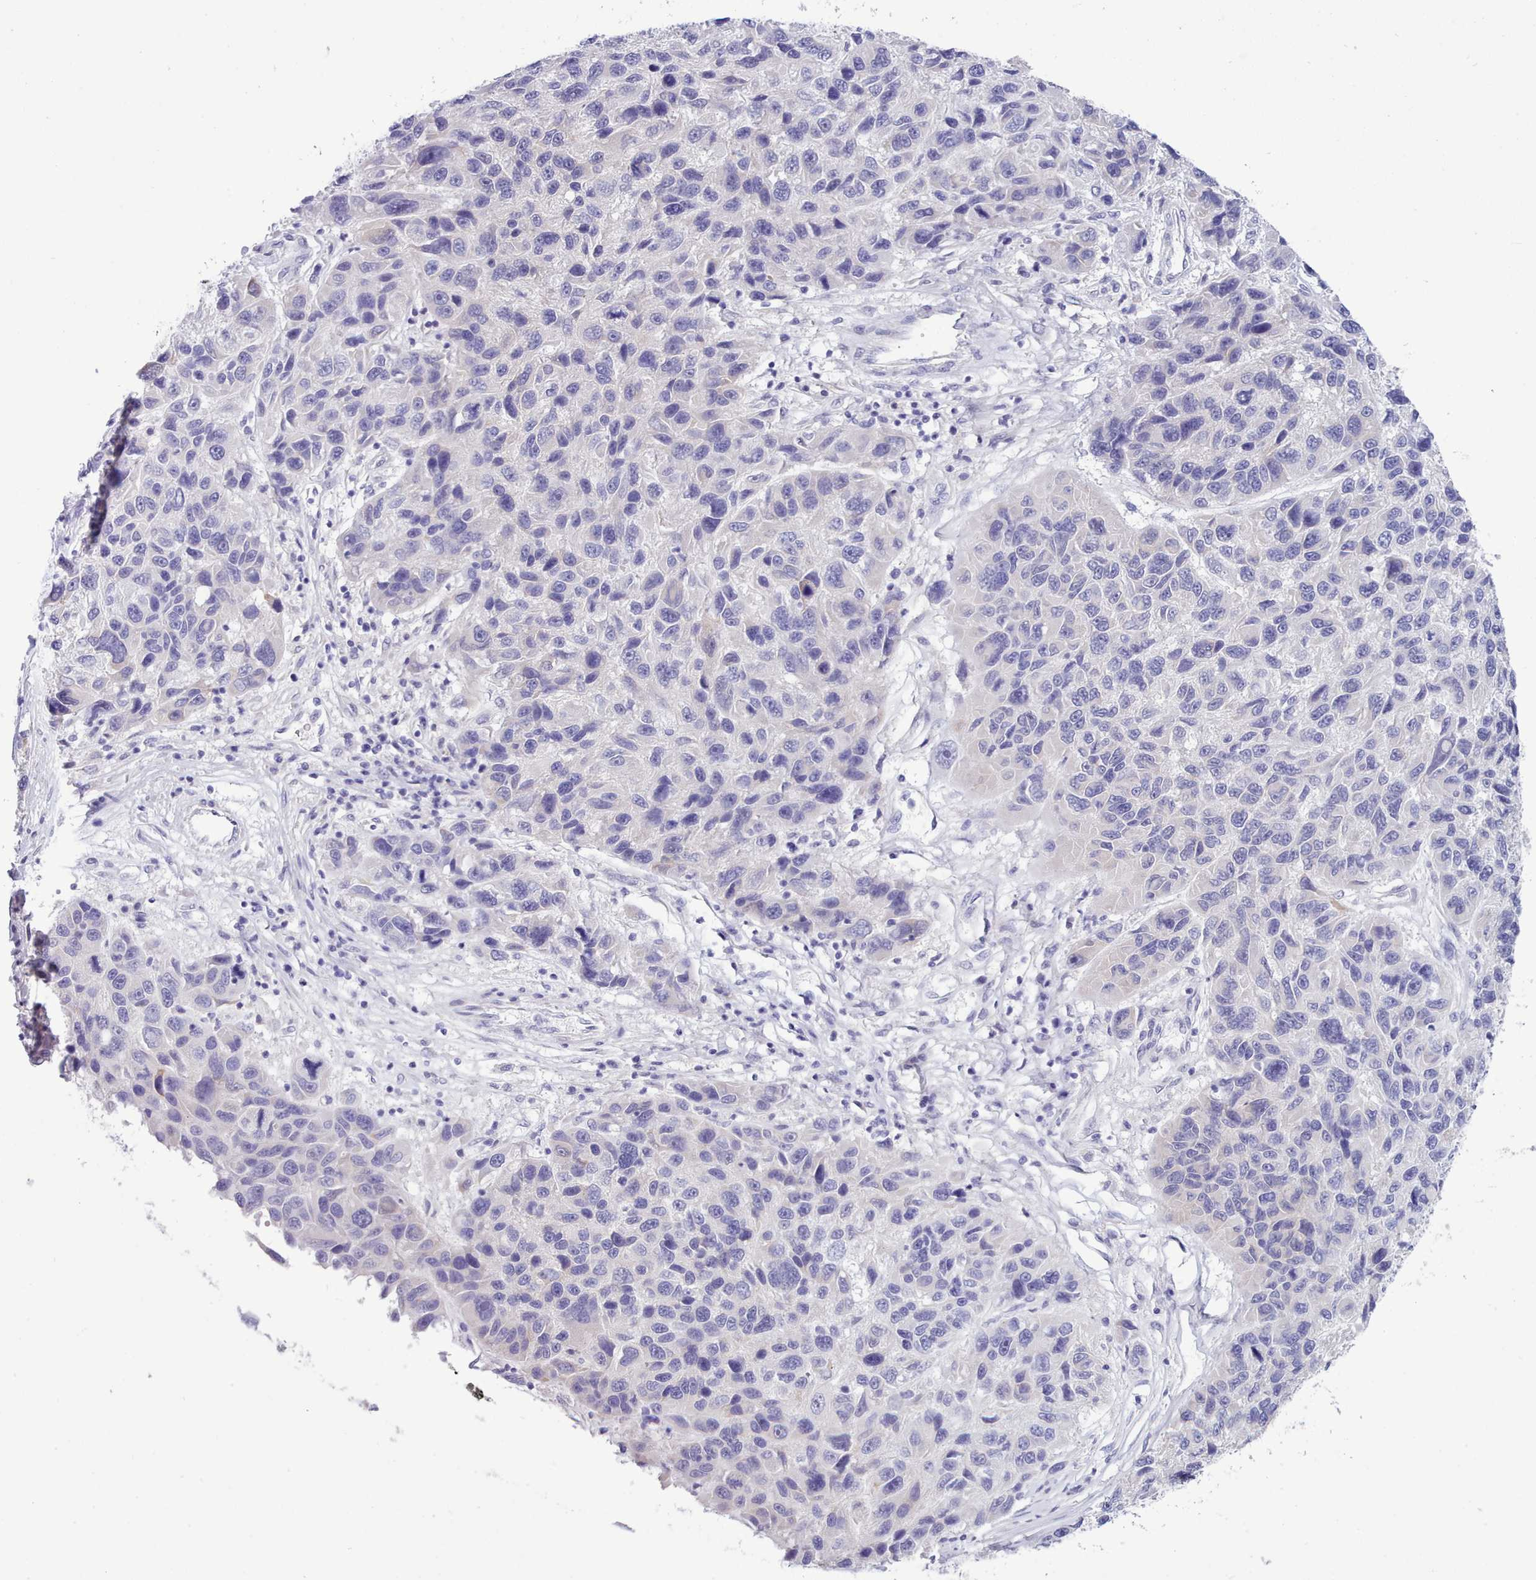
{"staining": {"intensity": "negative", "quantity": "none", "location": "none"}, "tissue": "melanoma", "cell_type": "Tumor cells", "image_type": "cancer", "snomed": [{"axis": "morphology", "description": "Malignant melanoma, NOS"}, {"axis": "topography", "description": "Skin"}], "caption": "Immunohistochemical staining of human melanoma exhibits no significant staining in tumor cells.", "gene": "TMEM253", "patient": {"sex": "male", "age": 53}}